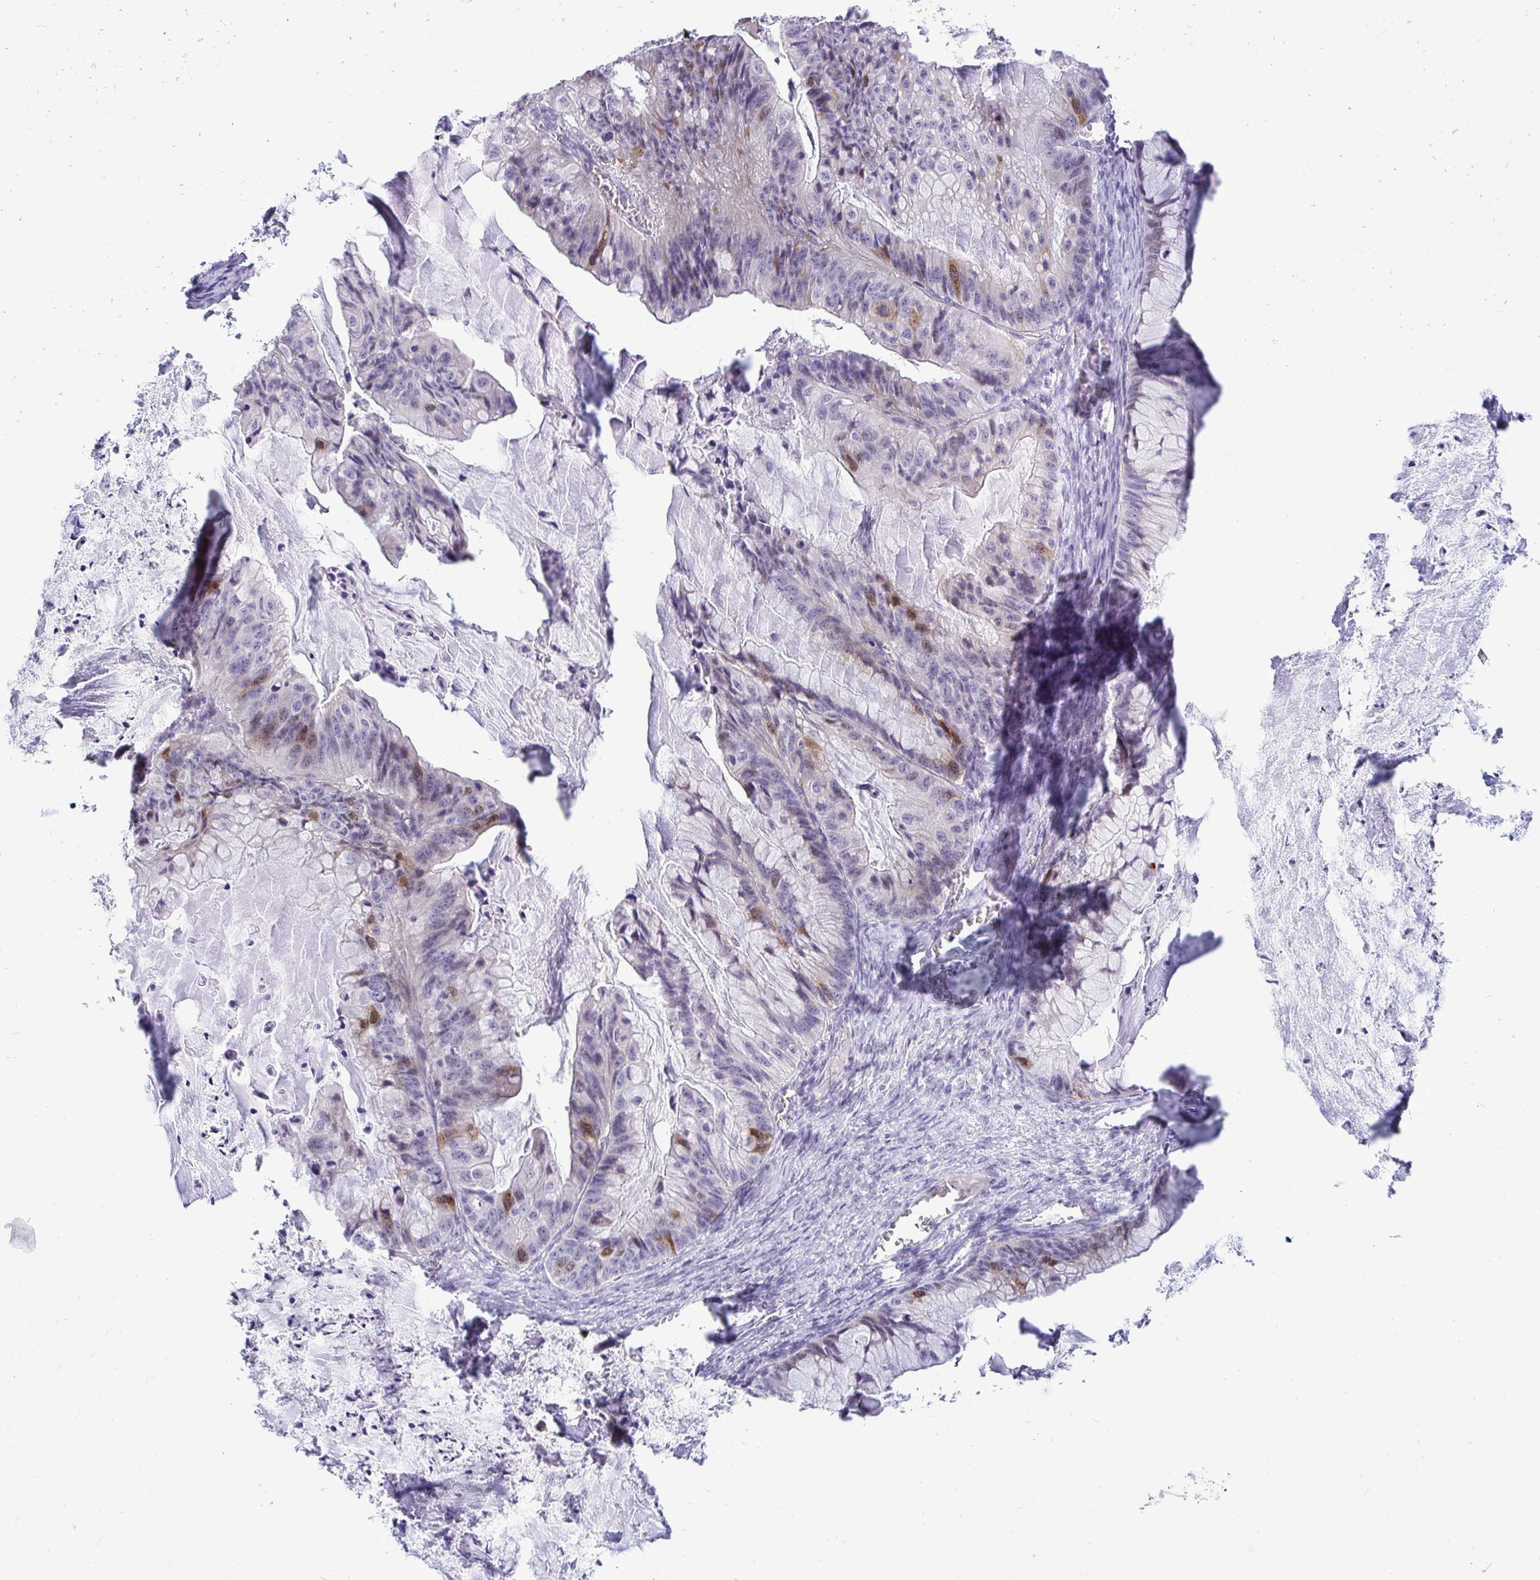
{"staining": {"intensity": "moderate", "quantity": "<25%", "location": "nuclear"}, "tissue": "ovarian cancer", "cell_type": "Tumor cells", "image_type": "cancer", "snomed": [{"axis": "morphology", "description": "Cystadenocarcinoma, mucinous, NOS"}, {"axis": "topography", "description": "Ovary"}], "caption": "IHC (DAB) staining of ovarian cancer exhibits moderate nuclear protein positivity in approximately <25% of tumor cells.", "gene": "CDC20", "patient": {"sex": "female", "age": 72}}